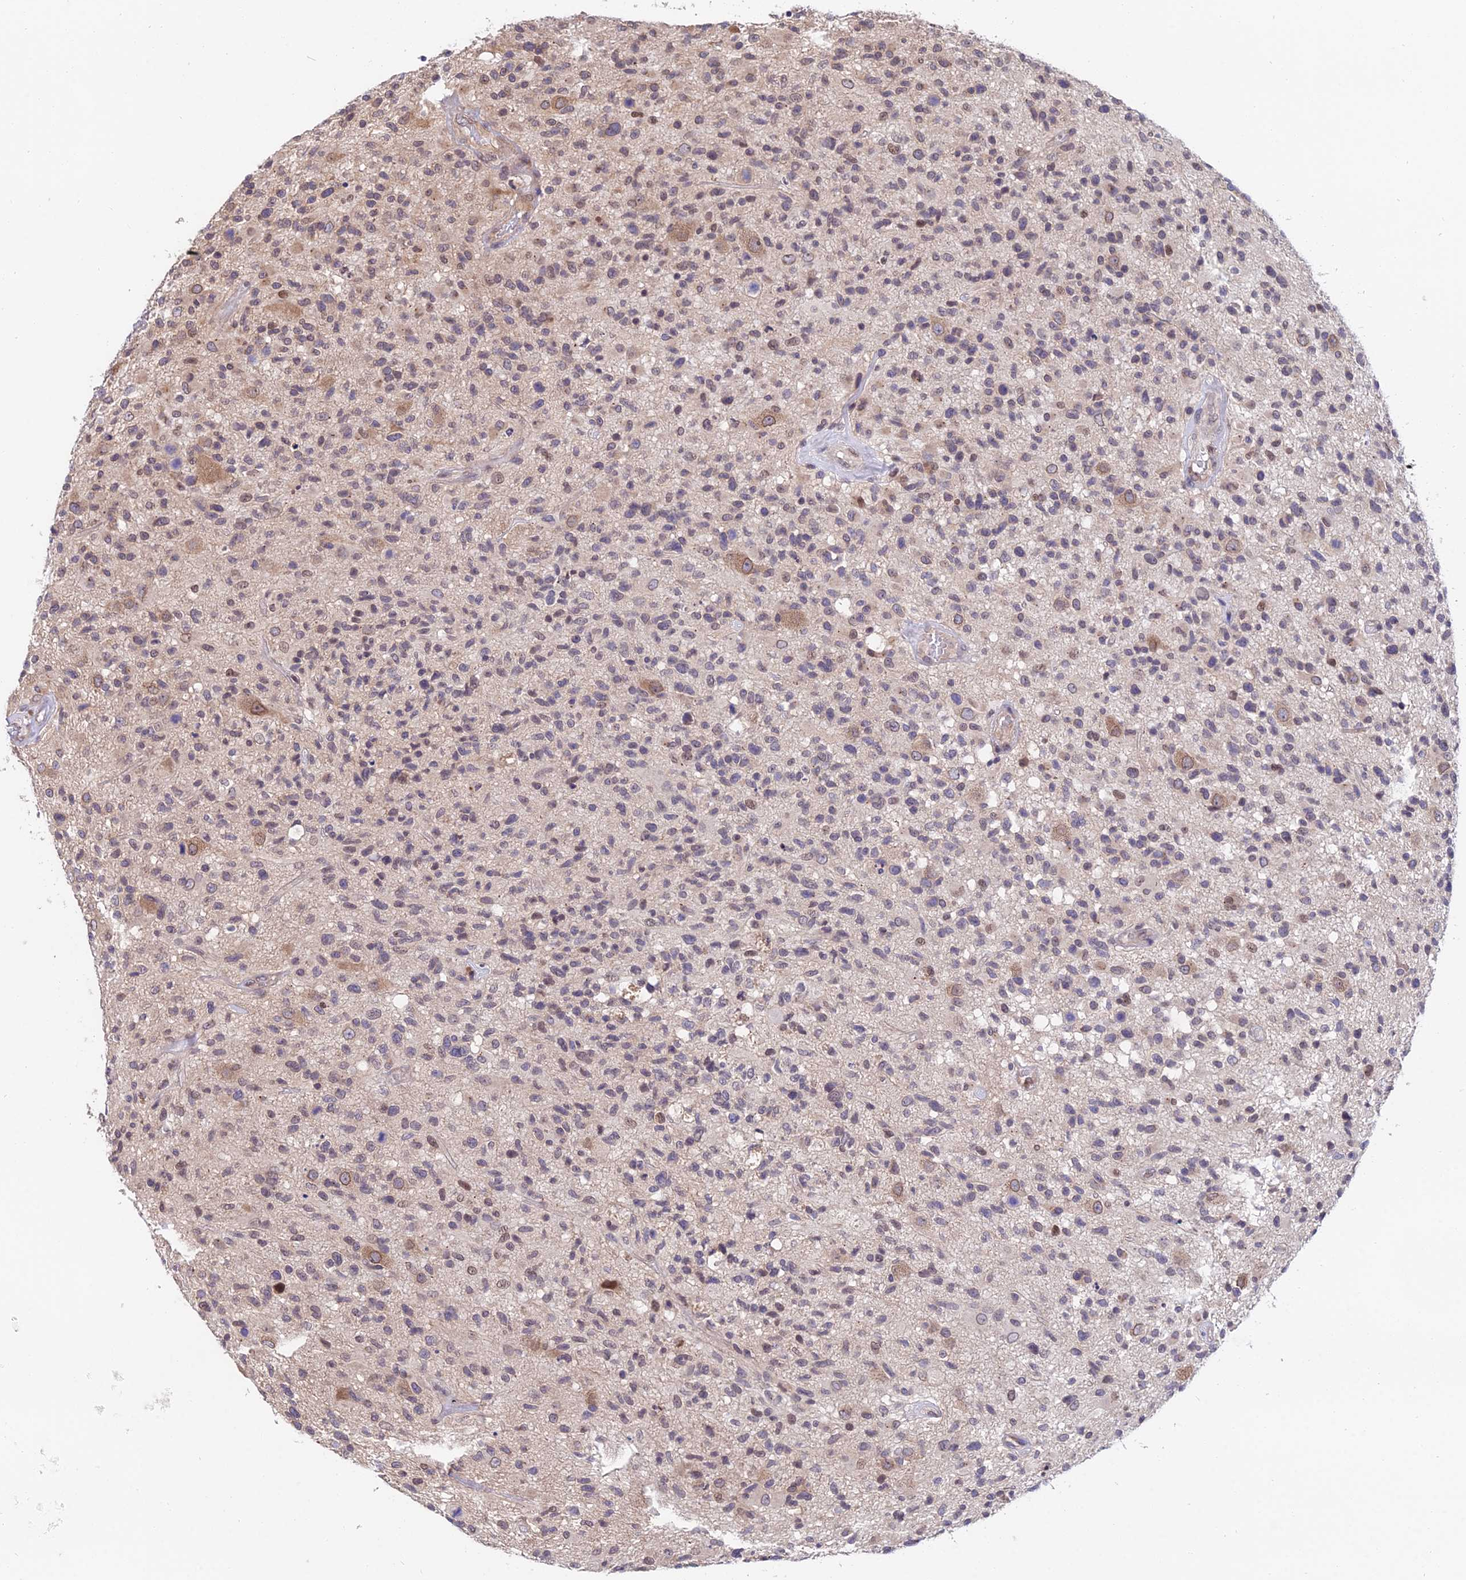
{"staining": {"intensity": "weak", "quantity": "<25%", "location": "nuclear"}, "tissue": "glioma", "cell_type": "Tumor cells", "image_type": "cancer", "snomed": [{"axis": "morphology", "description": "Glioma, malignant, High grade"}, {"axis": "morphology", "description": "Glioblastoma, NOS"}, {"axis": "topography", "description": "Brain"}], "caption": "The histopathology image reveals no significant expression in tumor cells of glioma.", "gene": "INPP4A", "patient": {"sex": "male", "age": 60}}